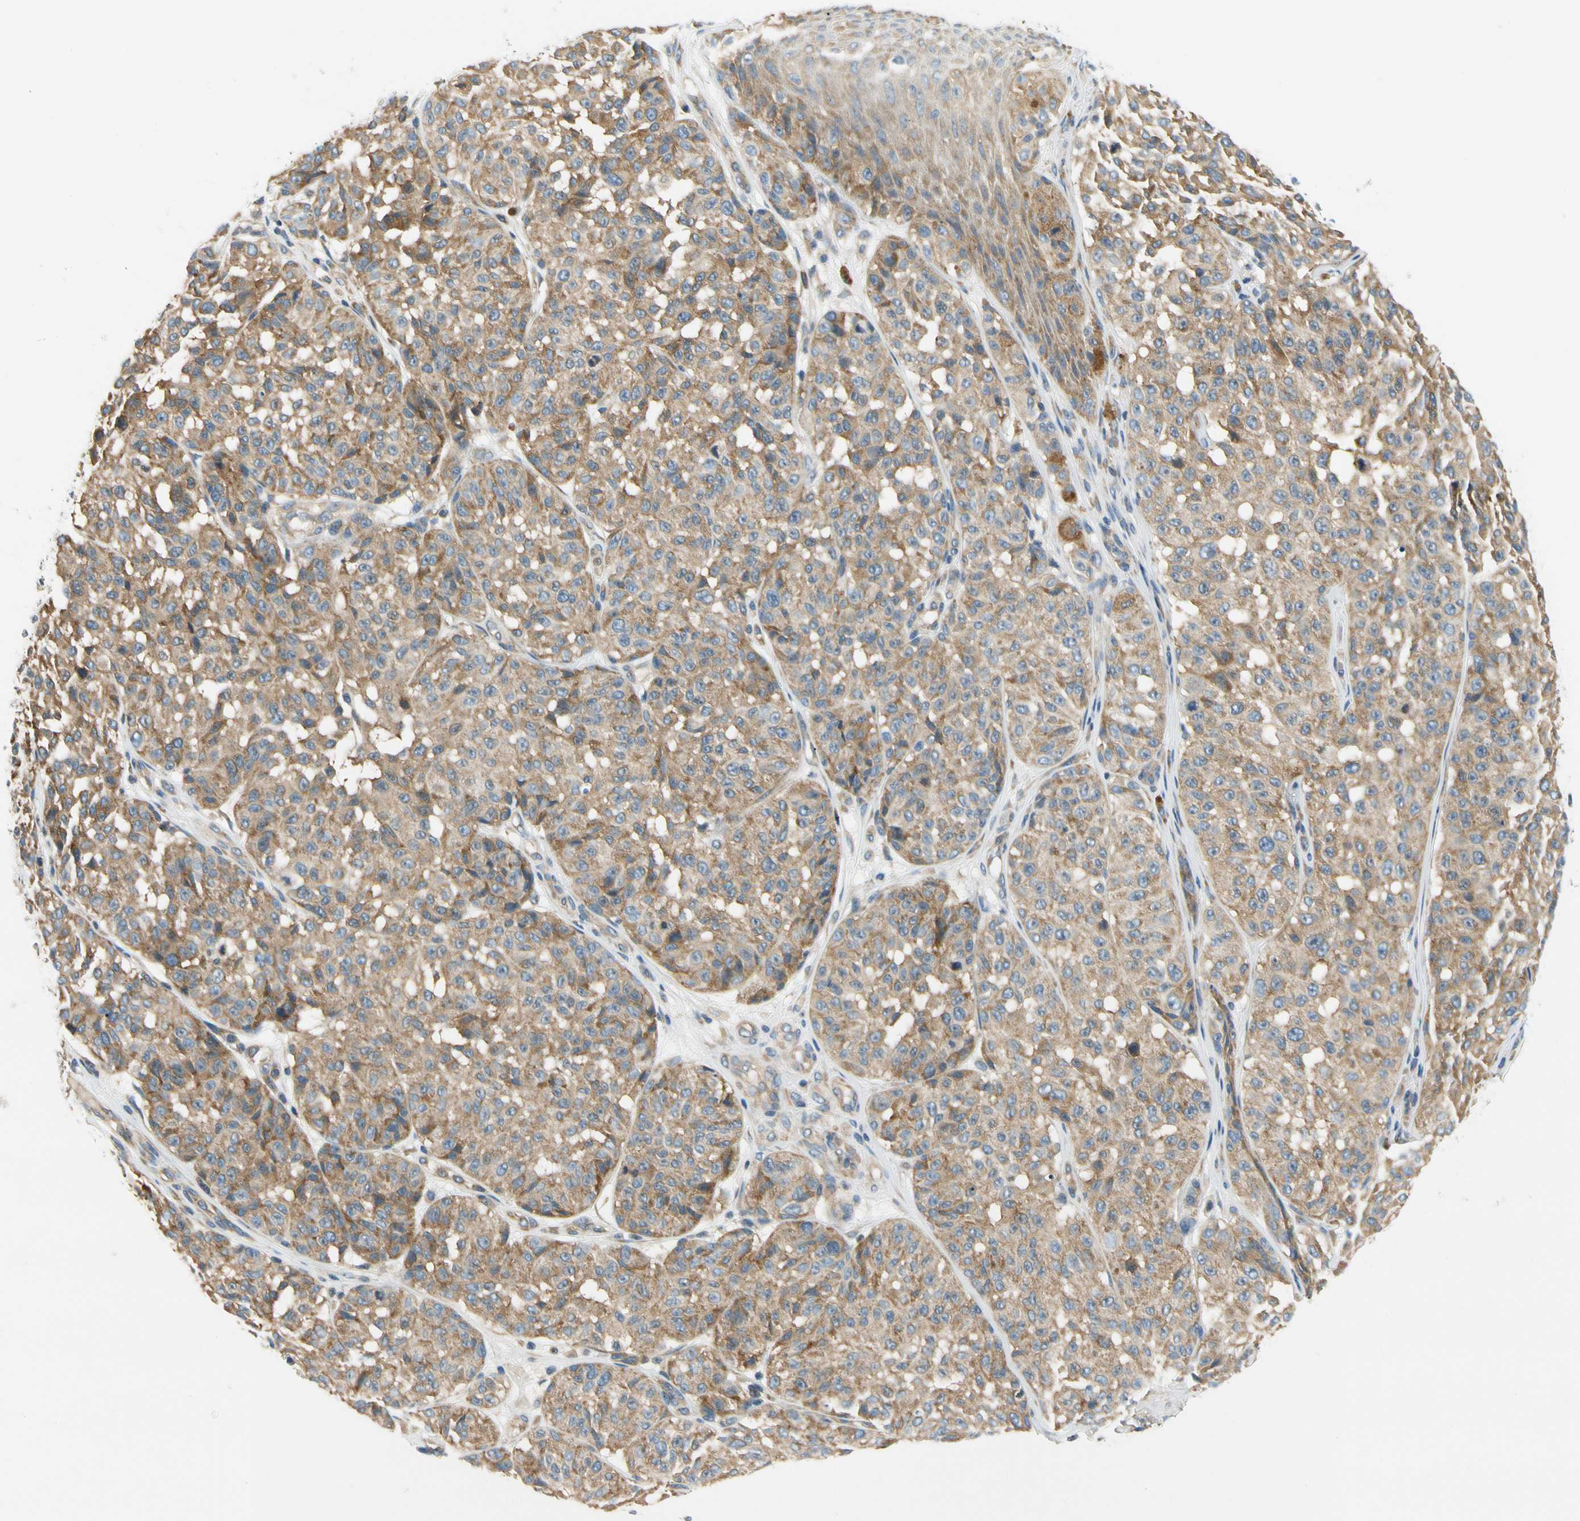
{"staining": {"intensity": "moderate", "quantity": ">75%", "location": "cytoplasmic/membranous"}, "tissue": "melanoma", "cell_type": "Tumor cells", "image_type": "cancer", "snomed": [{"axis": "morphology", "description": "Malignant melanoma, NOS"}, {"axis": "topography", "description": "Skin"}], "caption": "This photomicrograph exhibits immunohistochemistry (IHC) staining of human melanoma, with medium moderate cytoplasmic/membranous staining in approximately >75% of tumor cells.", "gene": "LRRC47", "patient": {"sex": "female", "age": 46}}